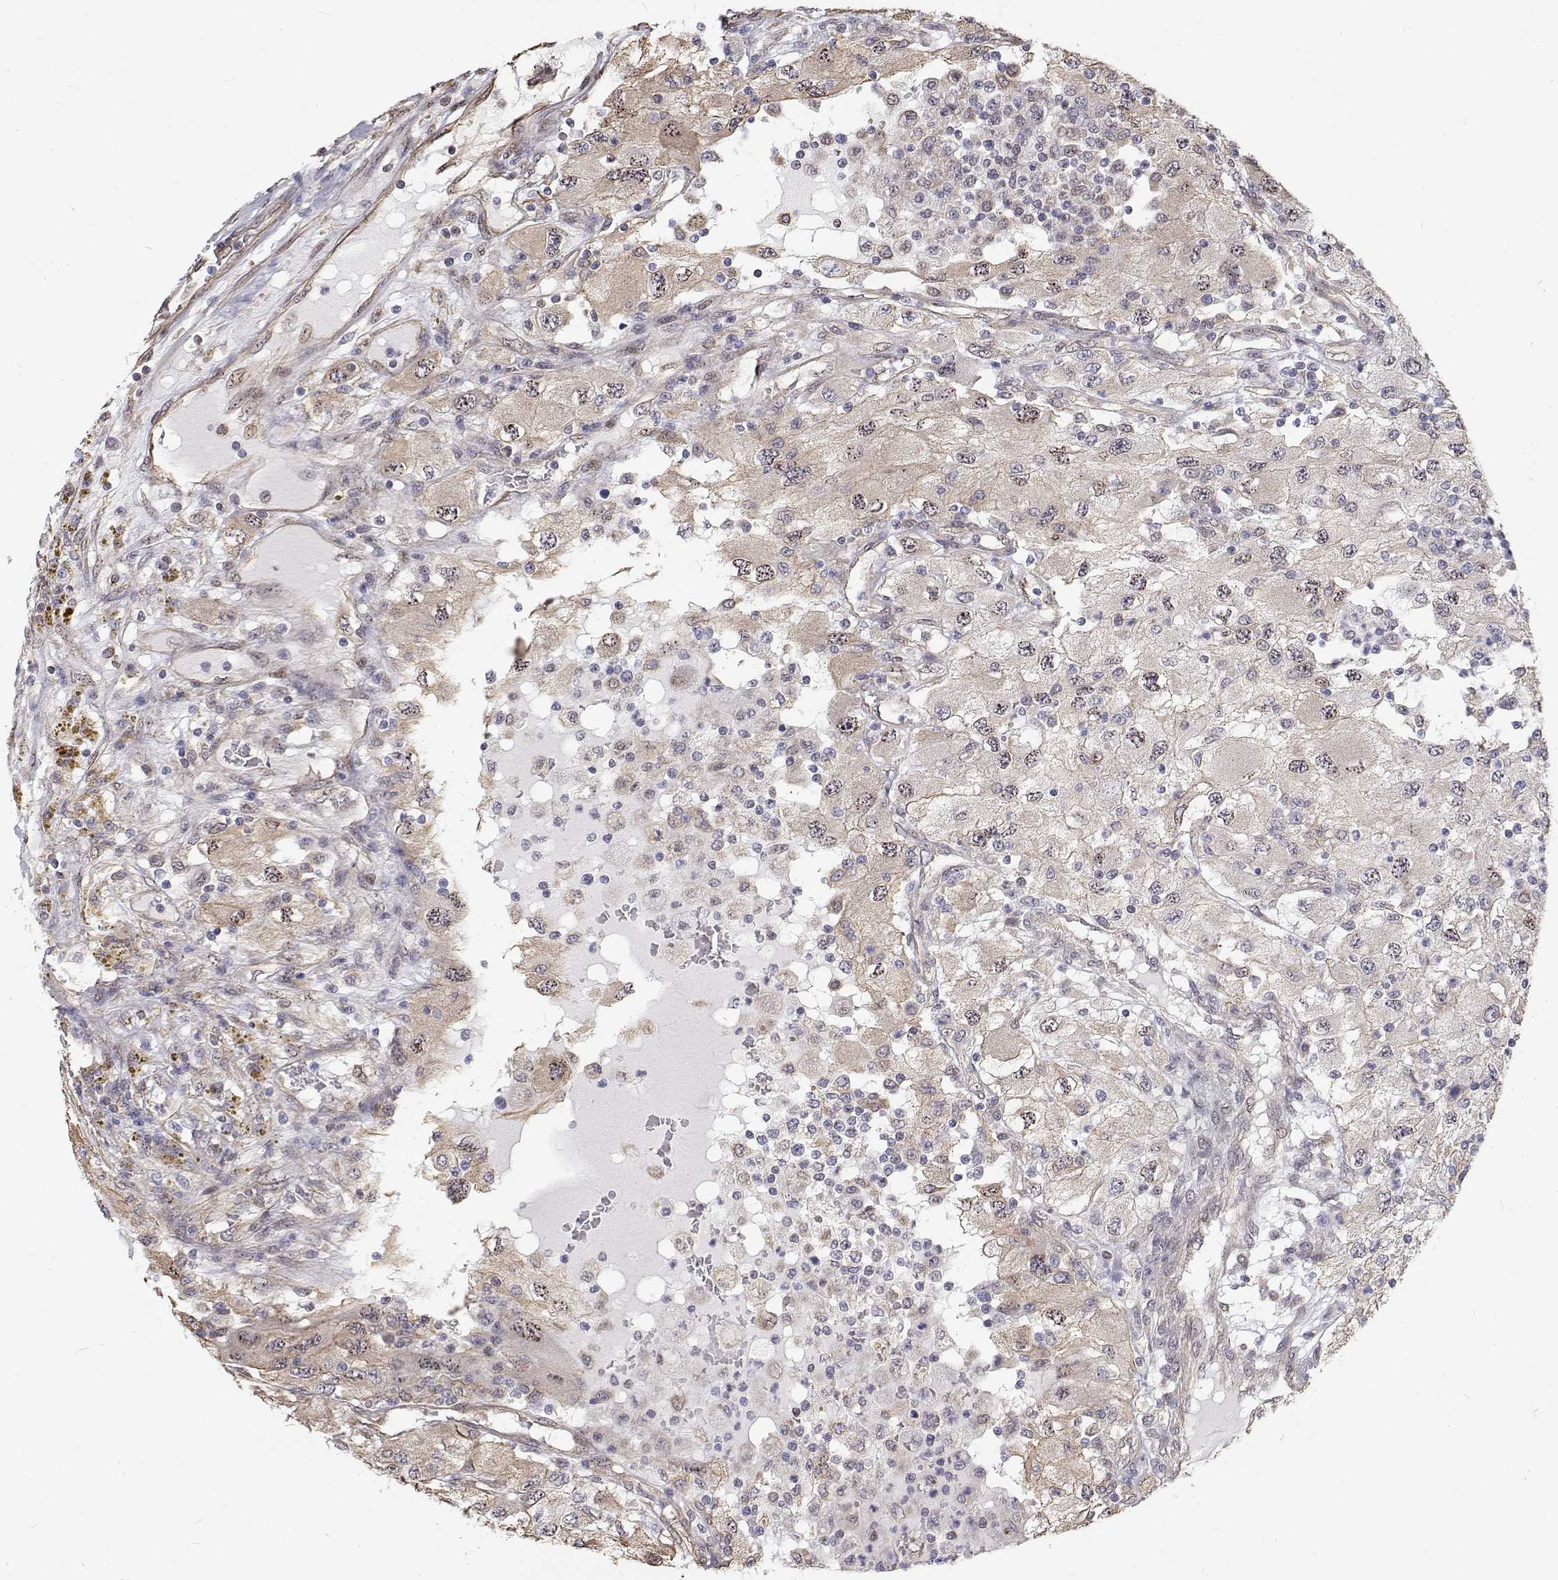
{"staining": {"intensity": "negative", "quantity": "none", "location": "none"}, "tissue": "renal cancer", "cell_type": "Tumor cells", "image_type": "cancer", "snomed": [{"axis": "morphology", "description": "Adenocarcinoma, NOS"}, {"axis": "topography", "description": "Kidney"}], "caption": "This is an IHC image of adenocarcinoma (renal). There is no positivity in tumor cells.", "gene": "GSDMA", "patient": {"sex": "female", "age": 67}}